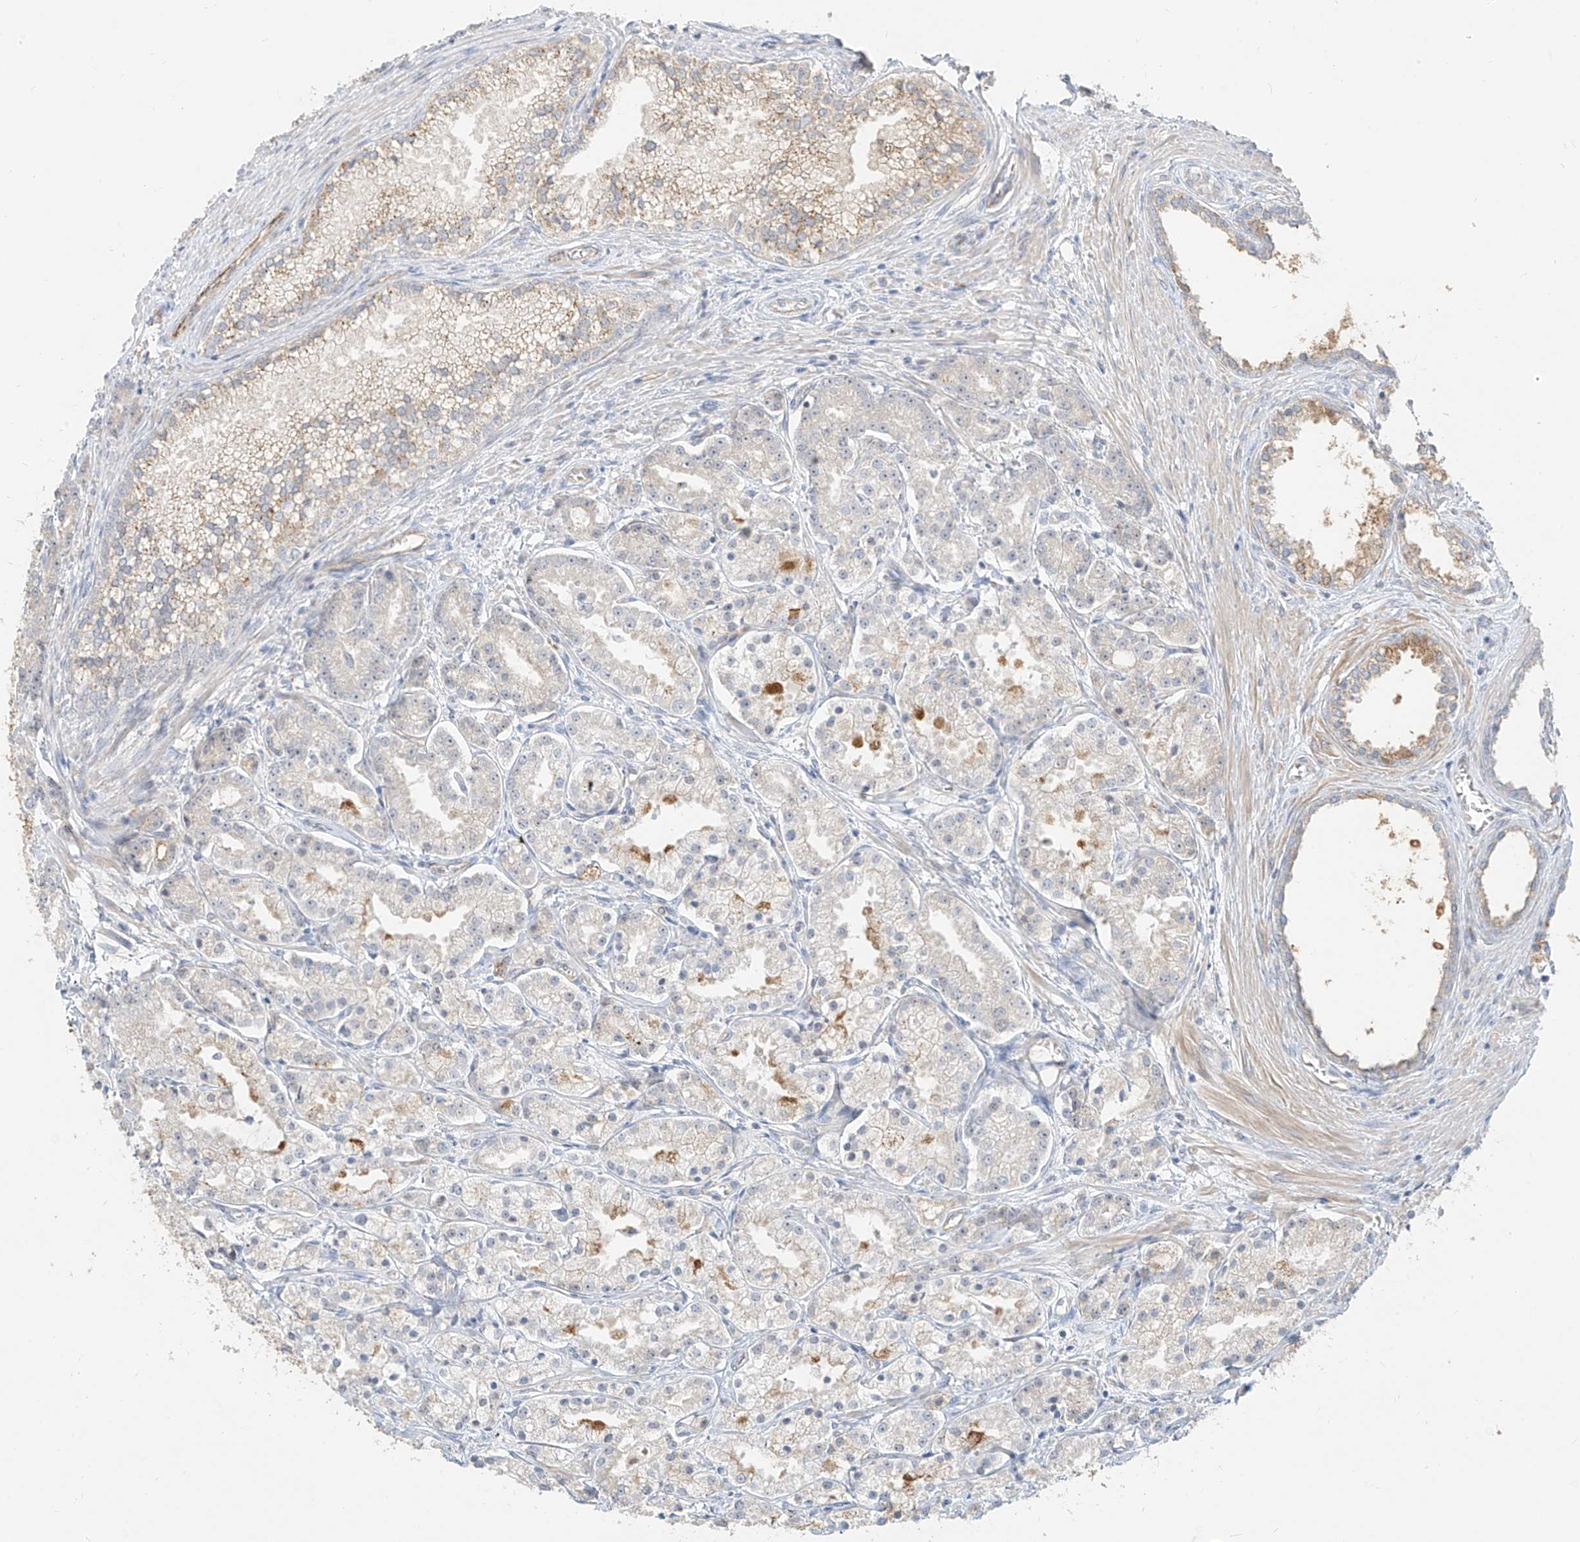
{"staining": {"intensity": "negative", "quantity": "none", "location": "none"}, "tissue": "prostate cancer", "cell_type": "Tumor cells", "image_type": "cancer", "snomed": [{"axis": "morphology", "description": "Adenocarcinoma, High grade"}, {"axis": "topography", "description": "Prostate"}], "caption": "Immunohistochemistry of human prostate adenocarcinoma (high-grade) shows no expression in tumor cells.", "gene": "C2orf42", "patient": {"sex": "male", "age": 69}}